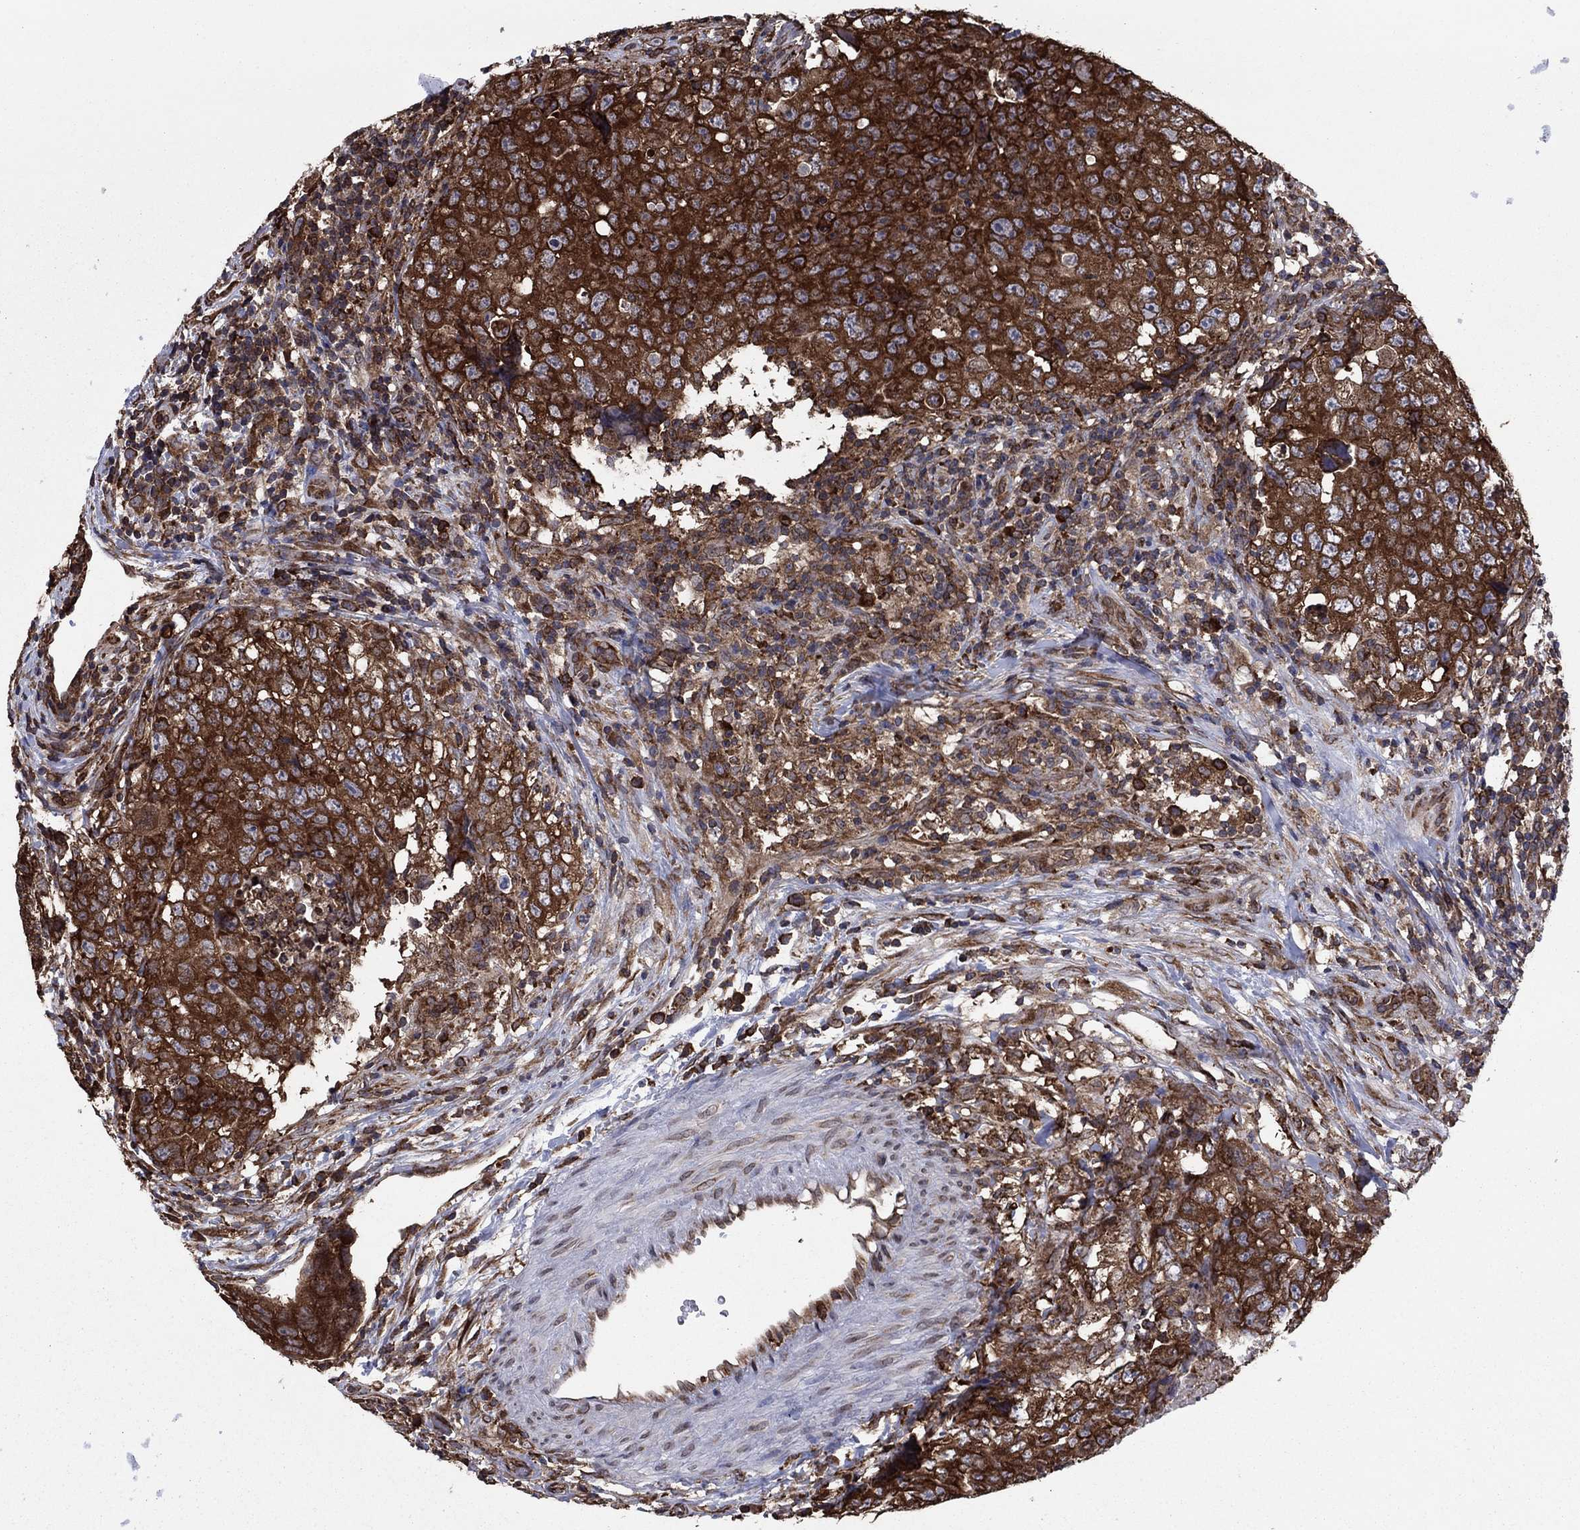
{"staining": {"intensity": "strong", "quantity": ">75%", "location": "cytoplasmic/membranous"}, "tissue": "testis cancer", "cell_type": "Tumor cells", "image_type": "cancer", "snomed": [{"axis": "morphology", "description": "Seminoma, NOS"}, {"axis": "topography", "description": "Testis"}], "caption": "Immunohistochemistry (DAB (3,3'-diaminobenzidine)) staining of testis seminoma shows strong cytoplasmic/membranous protein expression in approximately >75% of tumor cells.", "gene": "YBX1", "patient": {"sex": "male", "age": 34}}